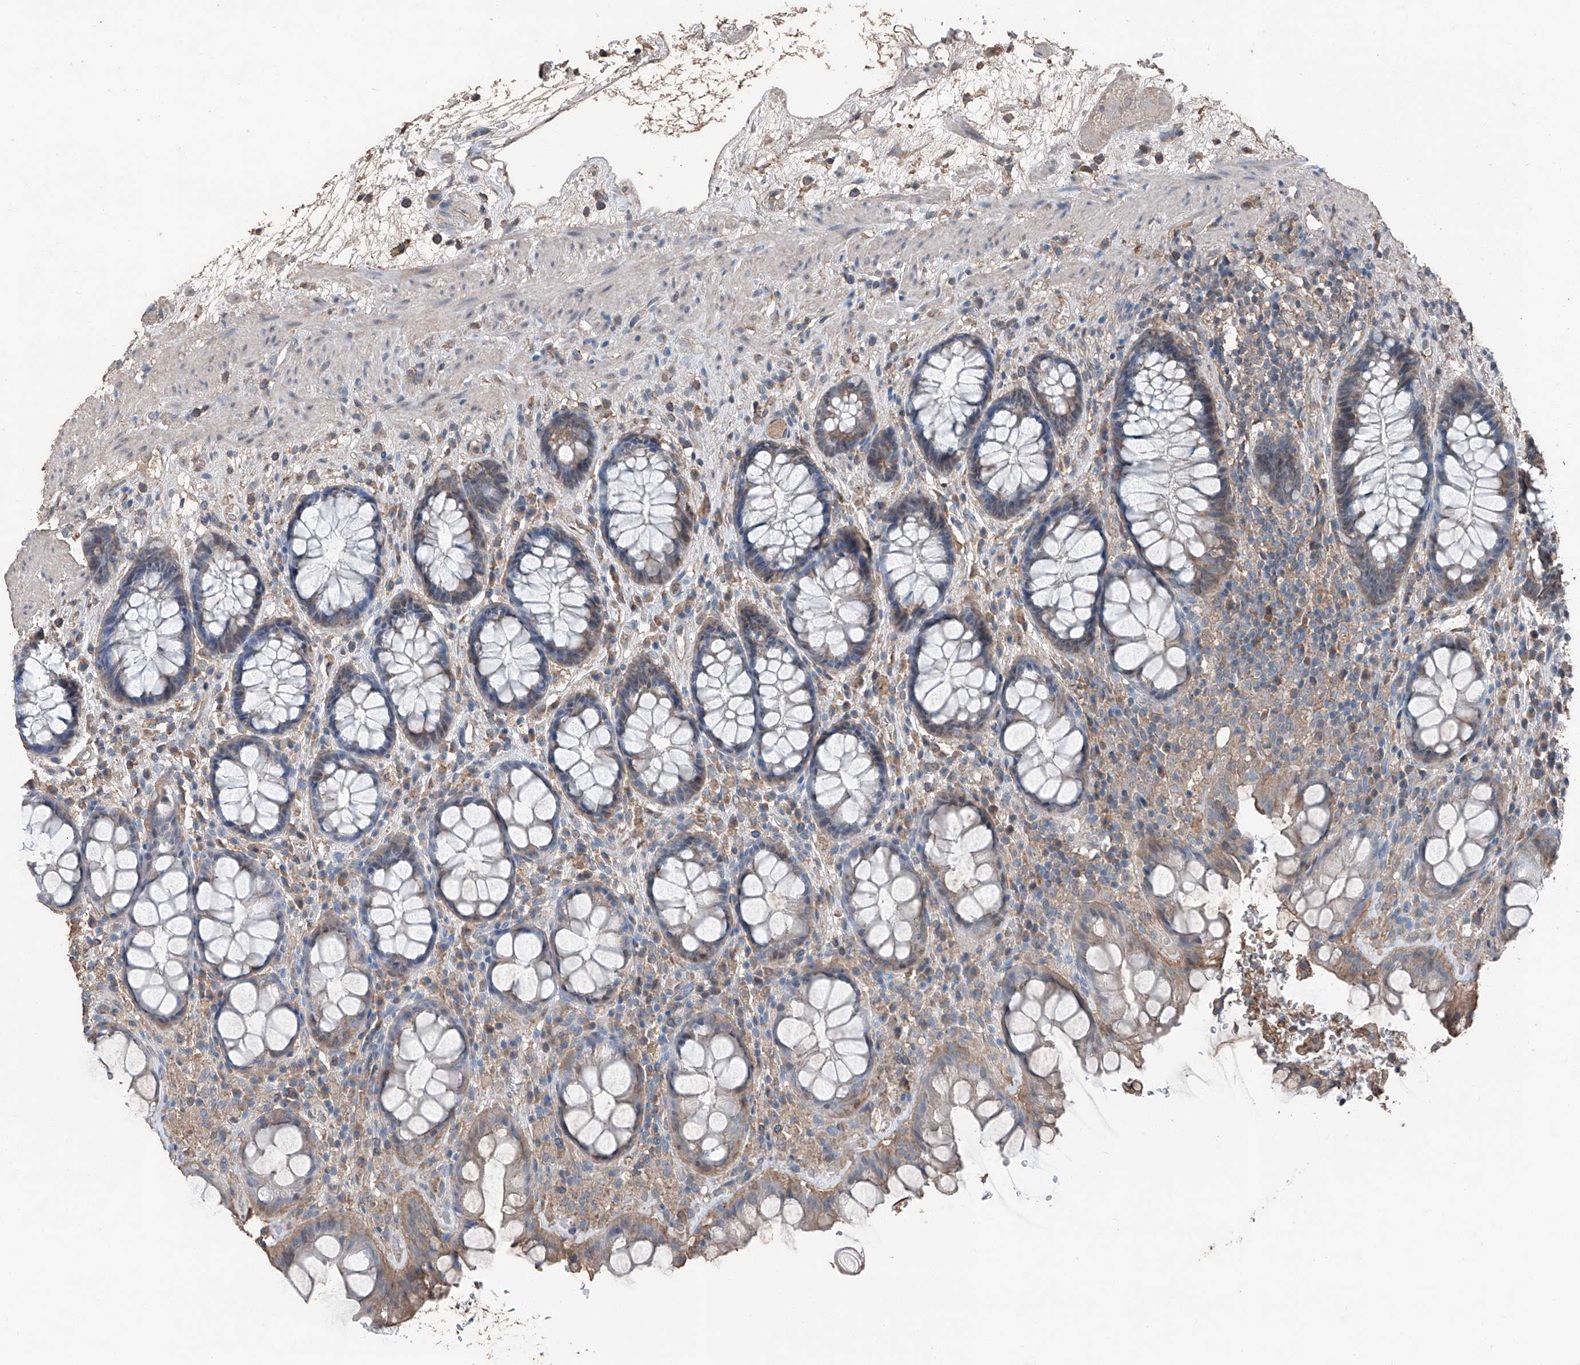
{"staining": {"intensity": "moderate", "quantity": "<25%", "location": "cytoplasmic/membranous"}, "tissue": "rectum", "cell_type": "Glandular cells", "image_type": "normal", "snomed": [{"axis": "morphology", "description": "Normal tissue, NOS"}, {"axis": "topography", "description": "Rectum"}], "caption": "The photomicrograph demonstrates immunohistochemical staining of normal rectum. There is moderate cytoplasmic/membranous staining is seen in about <25% of glandular cells.", "gene": "MAMLD1", "patient": {"sex": "male", "age": 64}}